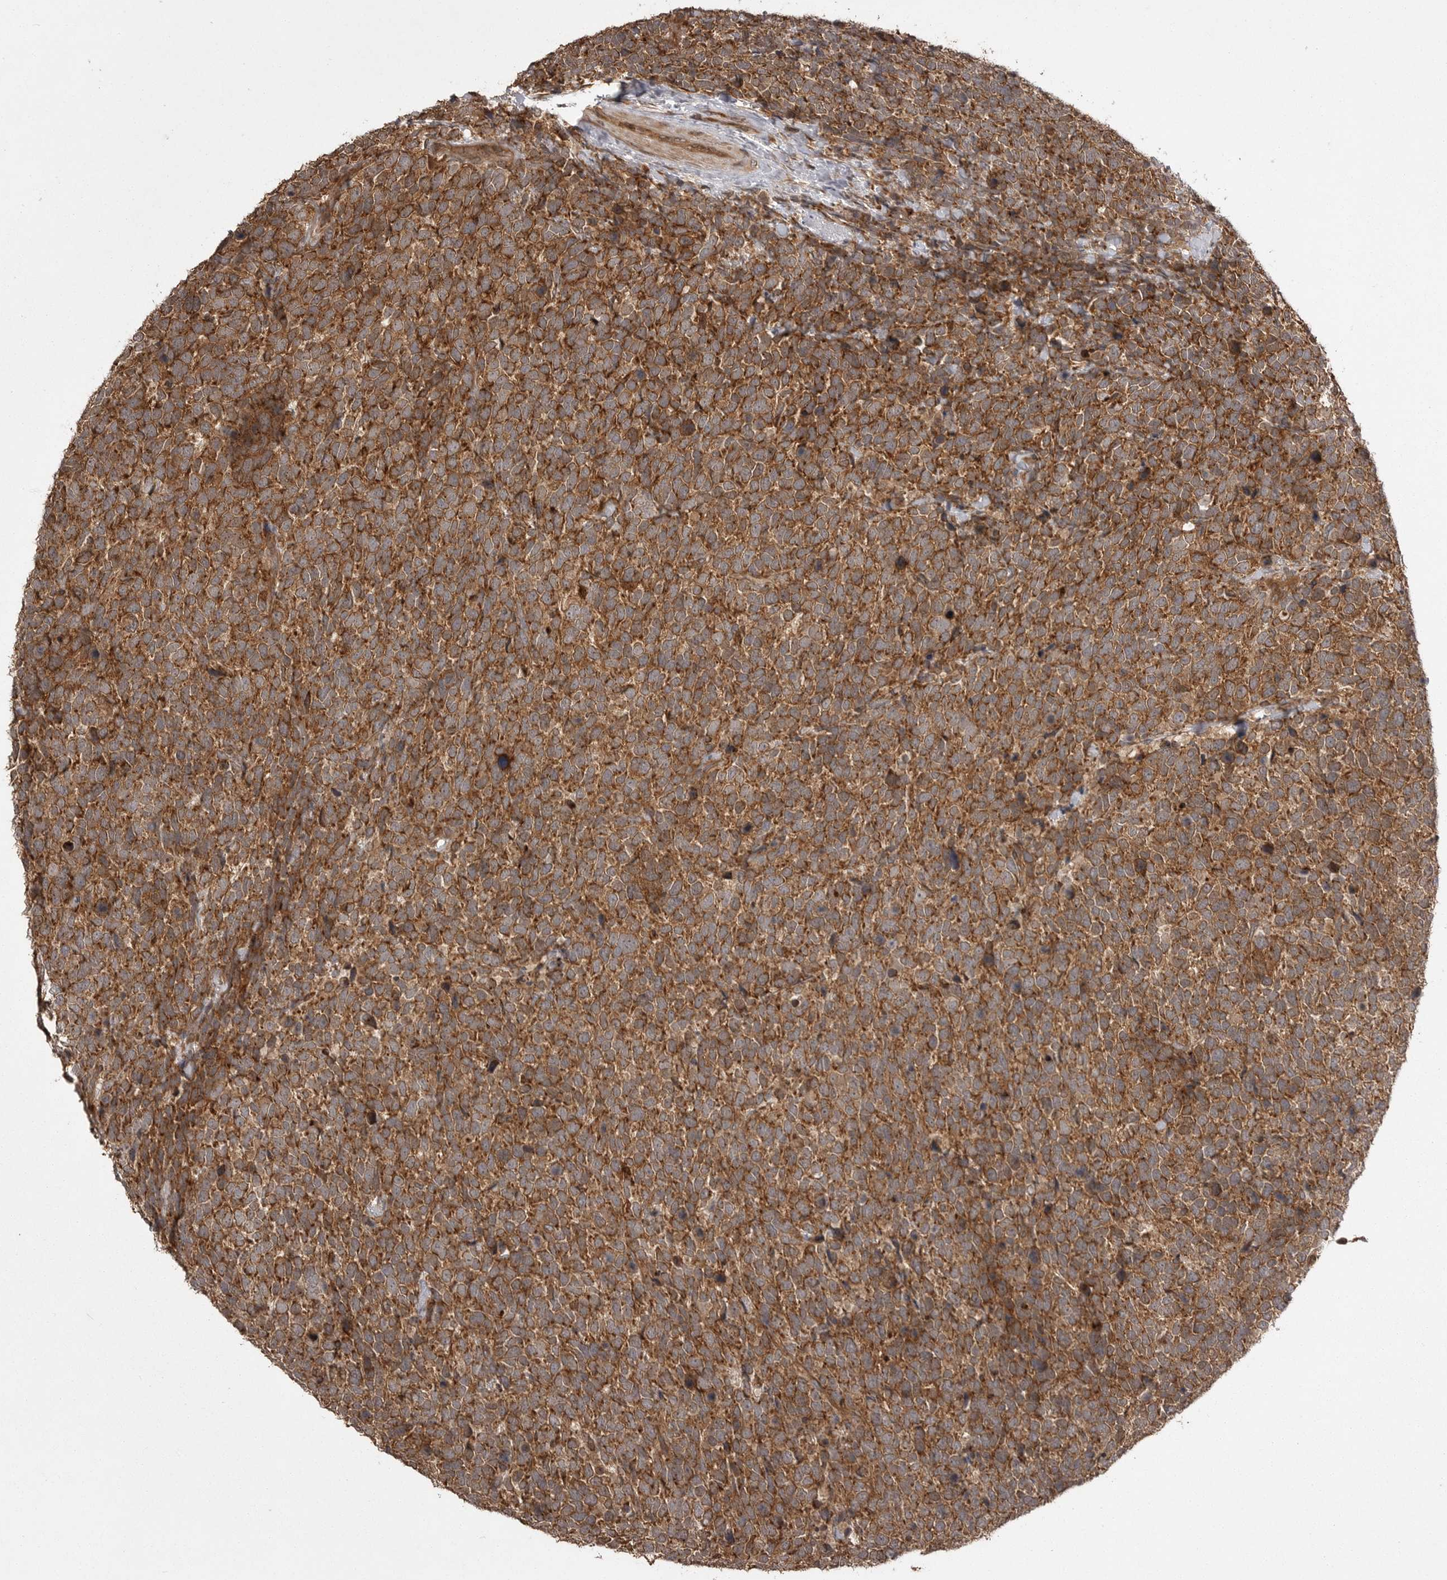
{"staining": {"intensity": "strong", "quantity": ">75%", "location": "cytoplasmic/membranous"}, "tissue": "urothelial cancer", "cell_type": "Tumor cells", "image_type": "cancer", "snomed": [{"axis": "morphology", "description": "Urothelial carcinoma, High grade"}, {"axis": "topography", "description": "Urinary bladder"}], "caption": "A micrograph of human urothelial cancer stained for a protein demonstrates strong cytoplasmic/membranous brown staining in tumor cells.", "gene": "STK24", "patient": {"sex": "female", "age": 82}}